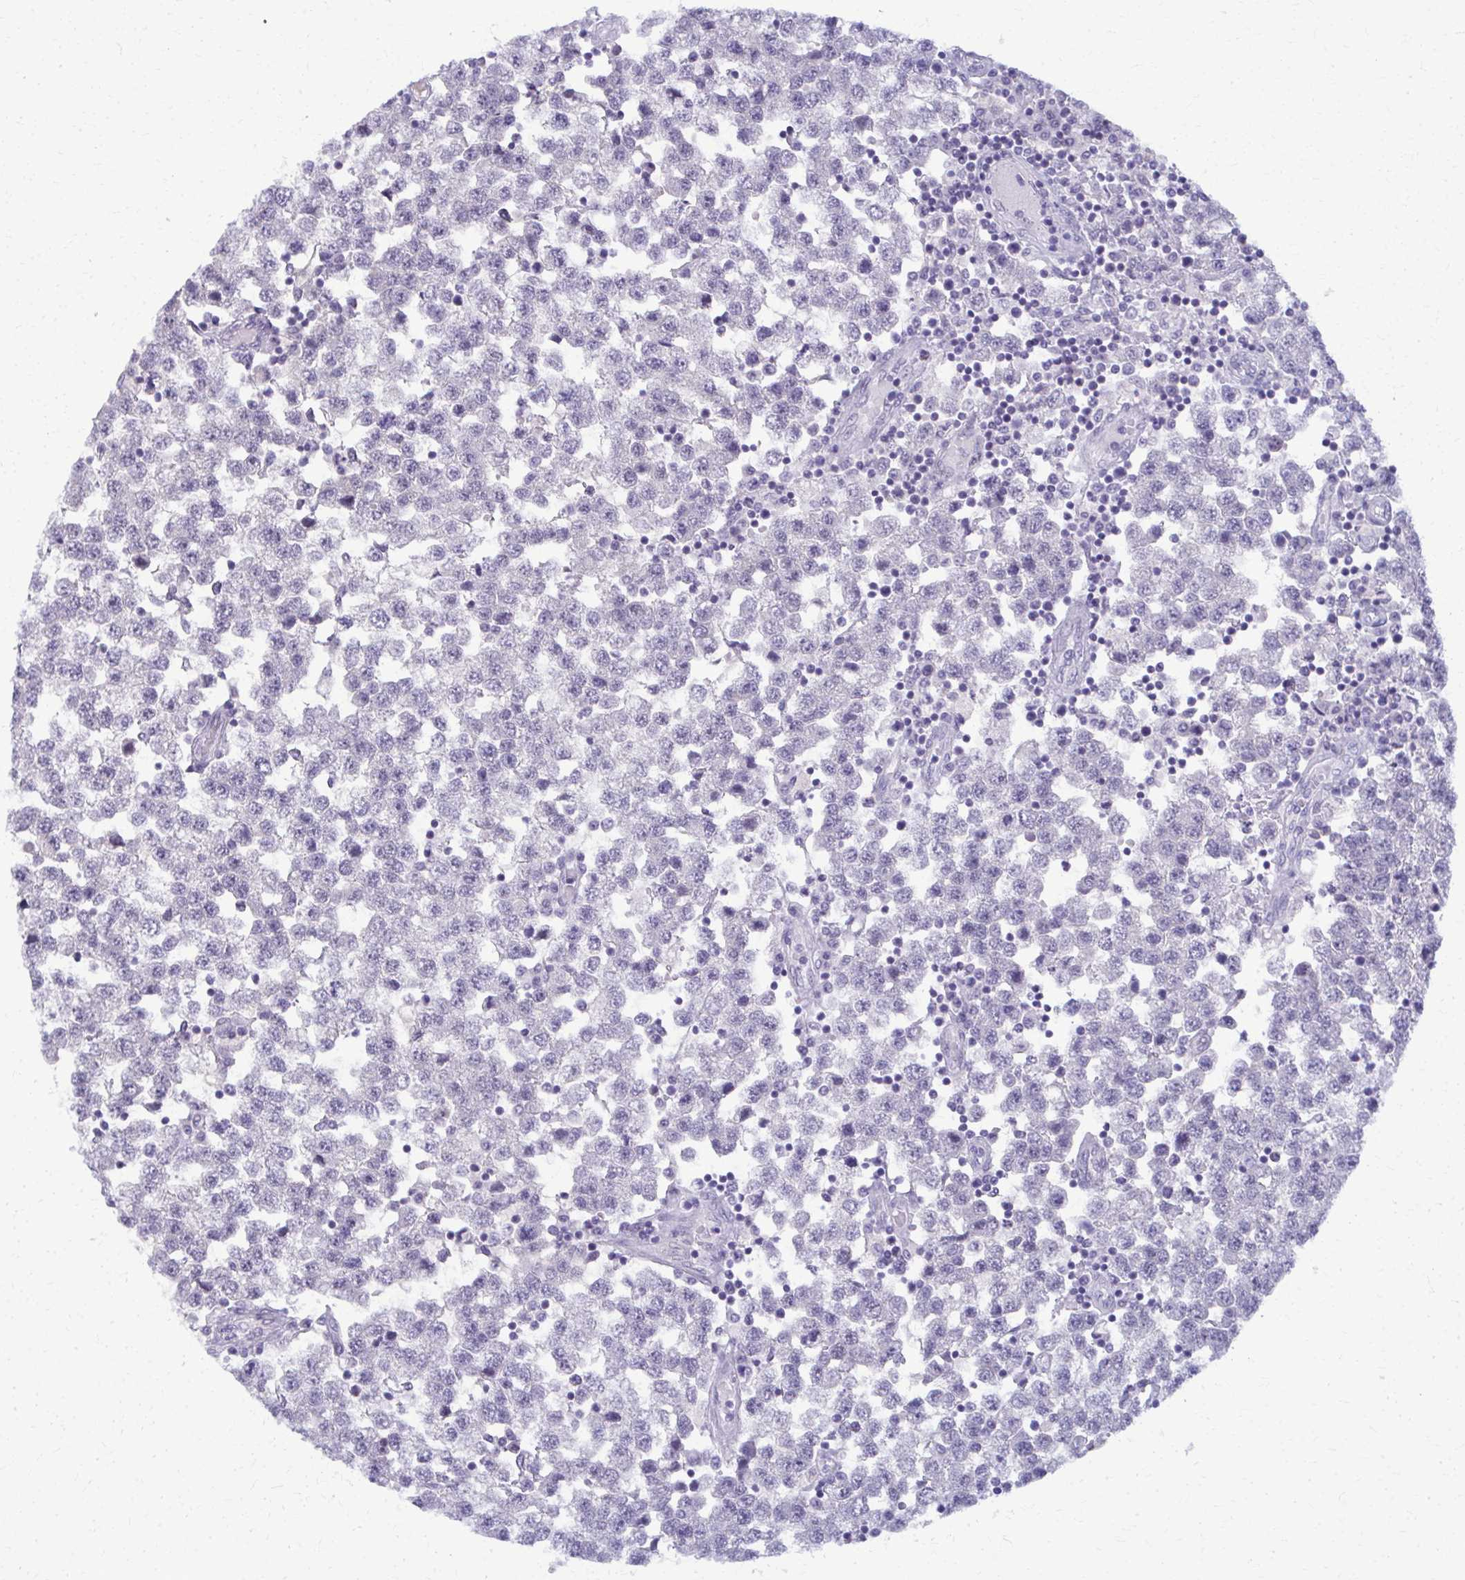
{"staining": {"intensity": "negative", "quantity": "none", "location": "none"}, "tissue": "testis cancer", "cell_type": "Tumor cells", "image_type": "cancer", "snomed": [{"axis": "morphology", "description": "Seminoma, NOS"}, {"axis": "topography", "description": "Testis"}], "caption": "Histopathology image shows no significant protein expression in tumor cells of testis seminoma.", "gene": "MAF1", "patient": {"sex": "male", "age": 34}}